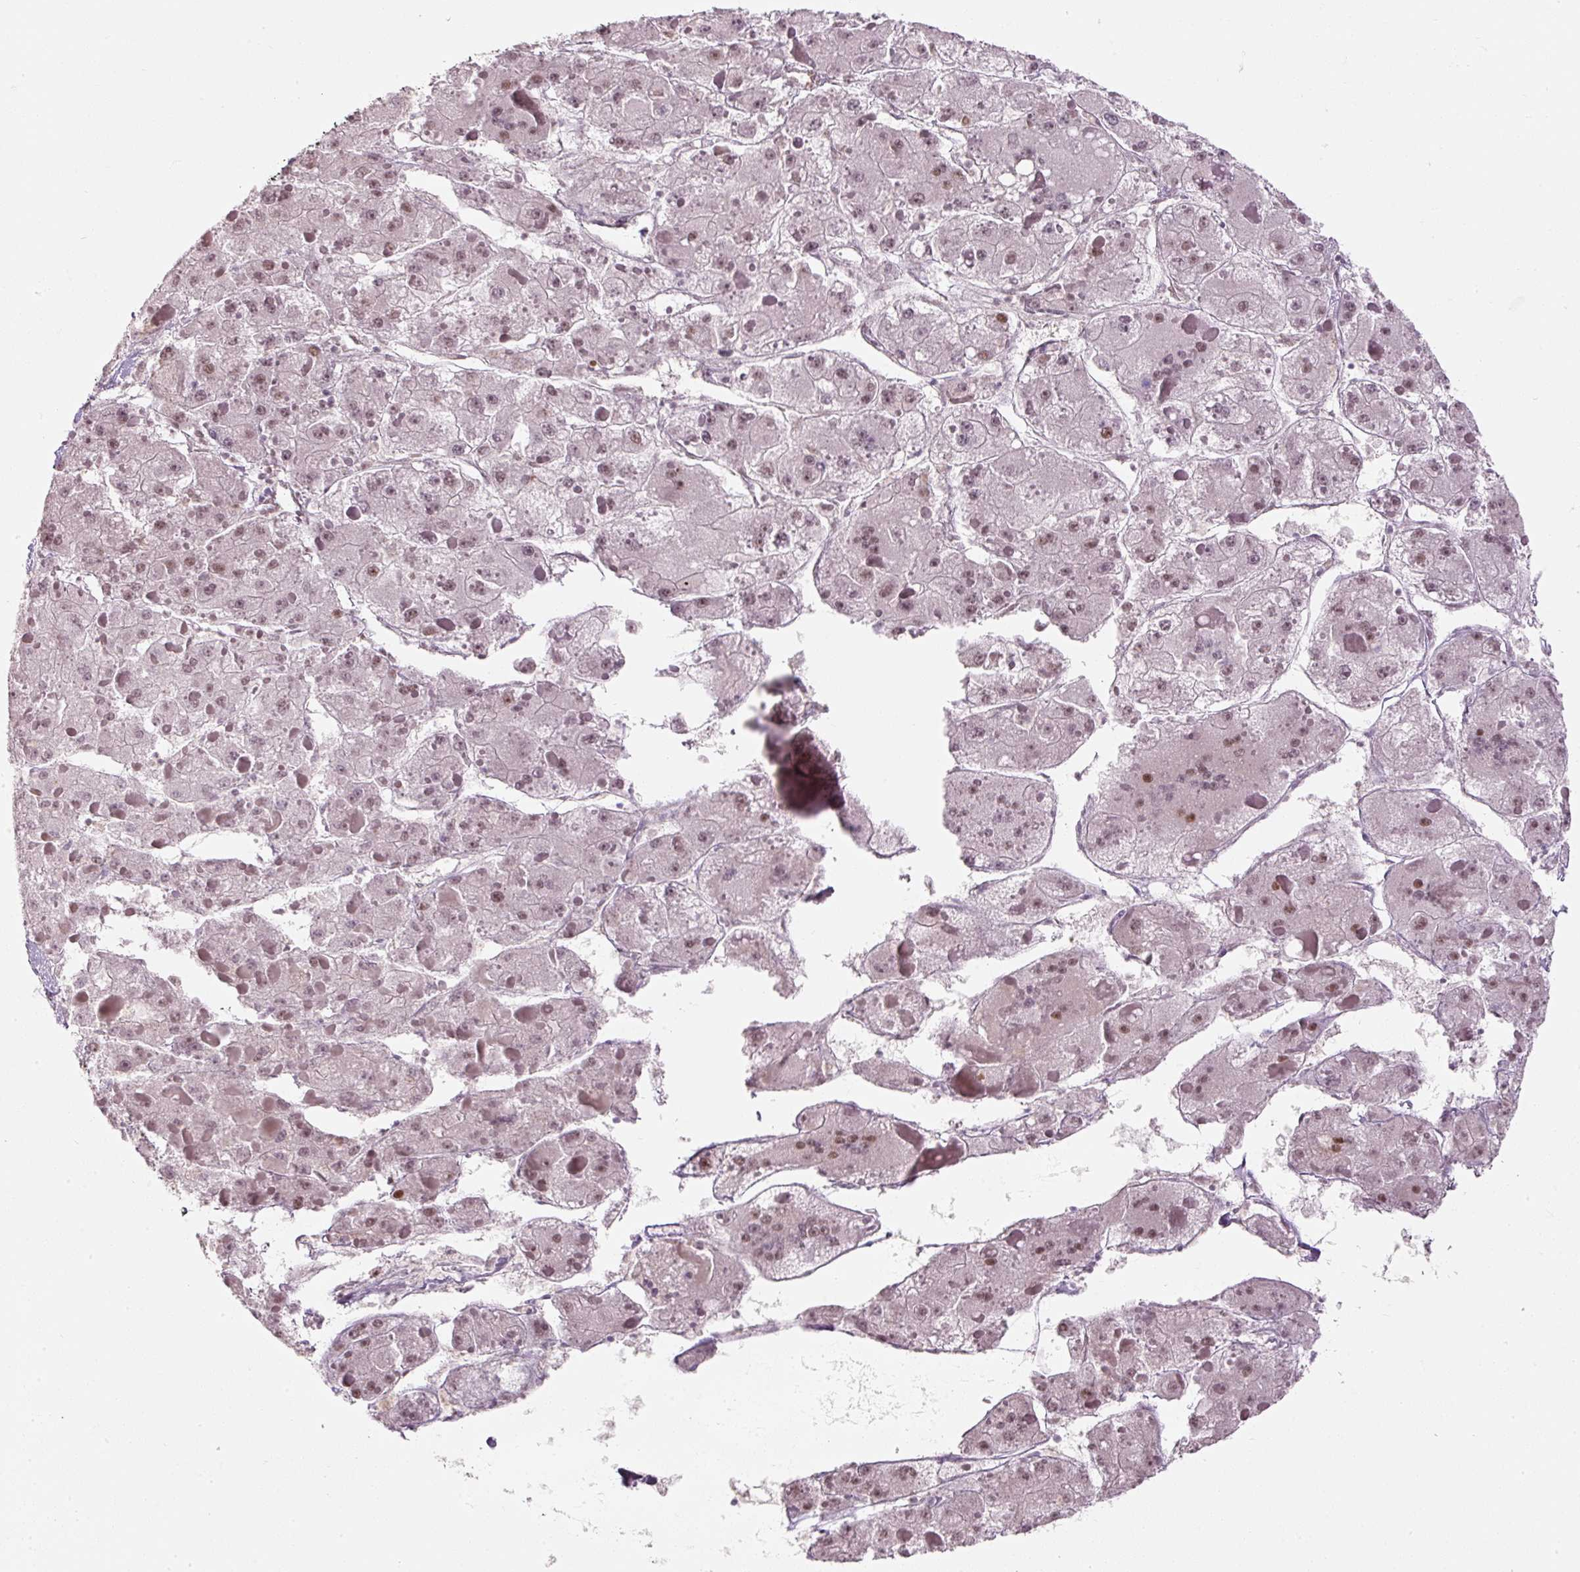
{"staining": {"intensity": "weak", "quantity": ">75%", "location": "nuclear"}, "tissue": "liver cancer", "cell_type": "Tumor cells", "image_type": "cancer", "snomed": [{"axis": "morphology", "description": "Carcinoma, Hepatocellular, NOS"}, {"axis": "topography", "description": "Liver"}], "caption": "Immunohistochemistry (IHC) histopathology image of human liver hepatocellular carcinoma stained for a protein (brown), which shows low levels of weak nuclear staining in about >75% of tumor cells.", "gene": "U2AF2", "patient": {"sex": "female", "age": 73}}